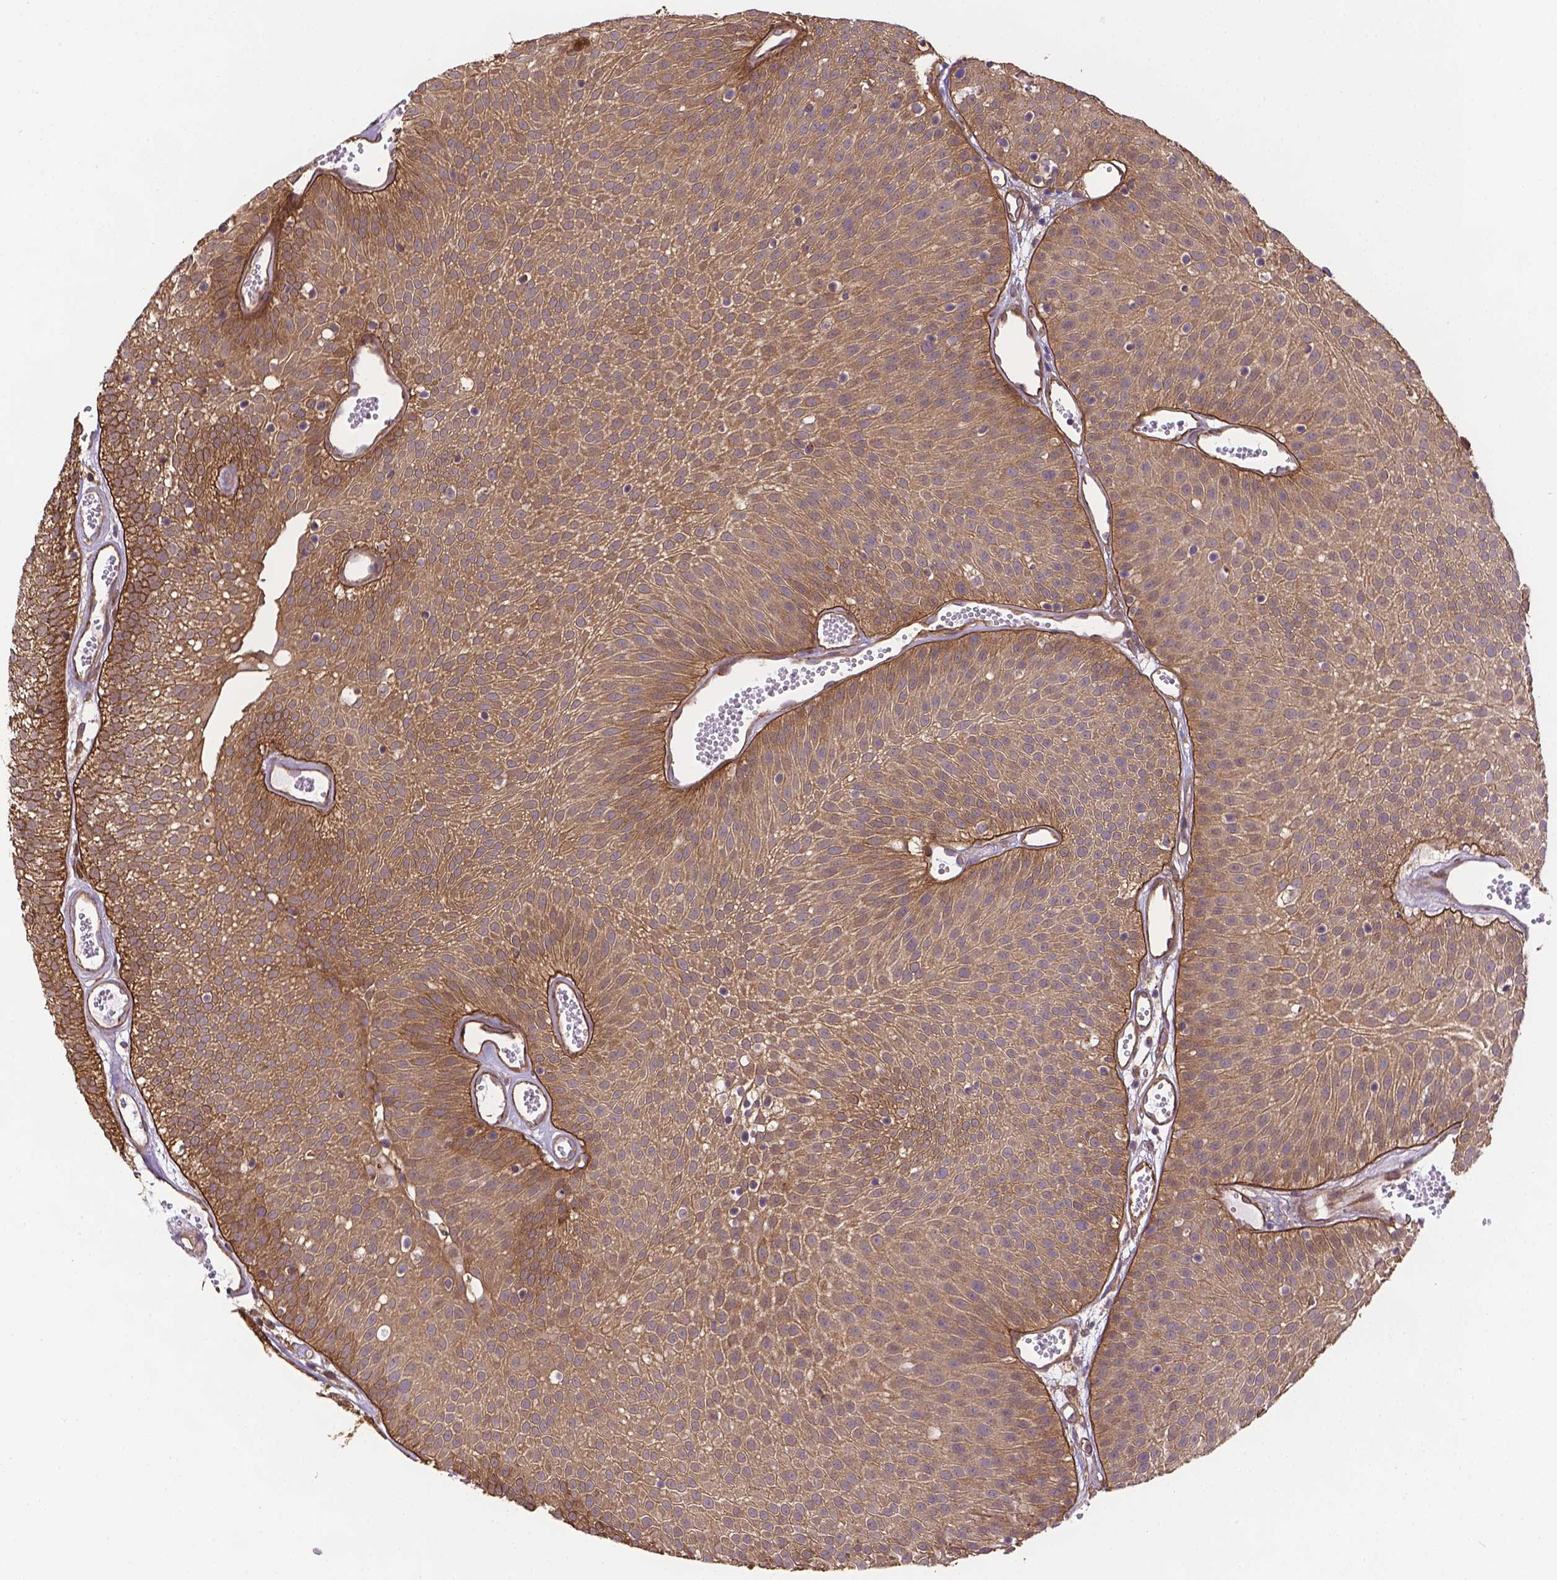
{"staining": {"intensity": "weak", "quantity": ">75%", "location": "cytoplasmic/membranous"}, "tissue": "urothelial cancer", "cell_type": "Tumor cells", "image_type": "cancer", "snomed": [{"axis": "morphology", "description": "Urothelial carcinoma, Low grade"}, {"axis": "topography", "description": "Urinary bladder"}], "caption": "Protein analysis of urothelial cancer tissue reveals weak cytoplasmic/membranous staining in about >75% of tumor cells.", "gene": "YAP1", "patient": {"sex": "male", "age": 52}}